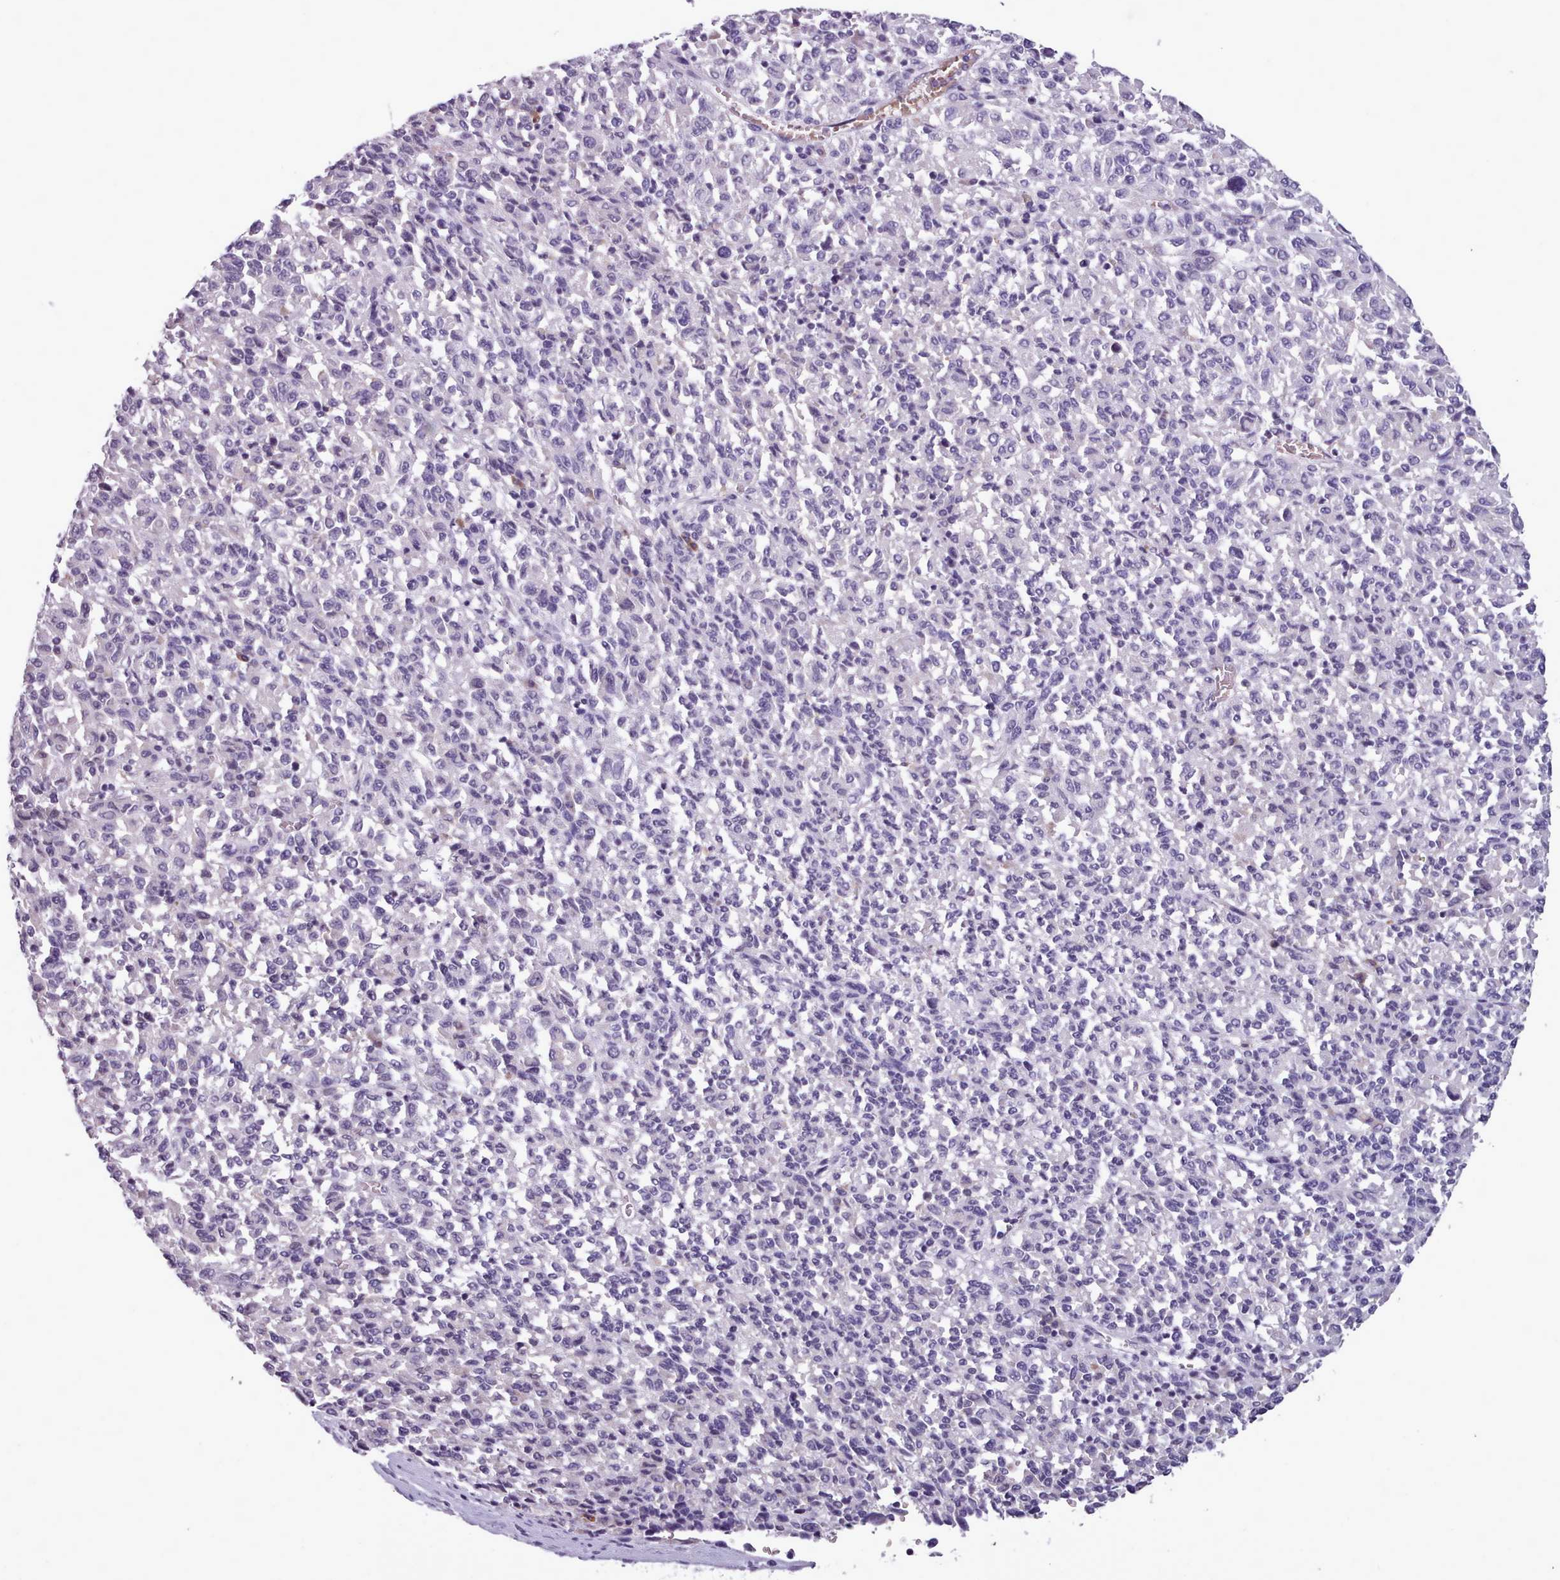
{"staining": {"intensity": "negative", "quantity": "none", "location": "none"}, "tissue": "melanoma", "cell_type": "Tumor cells", "image_type": "cancer", "snomed": [{"axis": "morphology", "description": "Malignant melanoma, Metastatic site"}, {"axis": "topography", "description": "Lung"}], "caption": "The immunohistochemistry photomicrograph has no significant expression in tumor cells of malignant melanoma (metastatic site) tissue.", "gene": "KCTD16", "patient": {"sex": "male", "age": 64}}